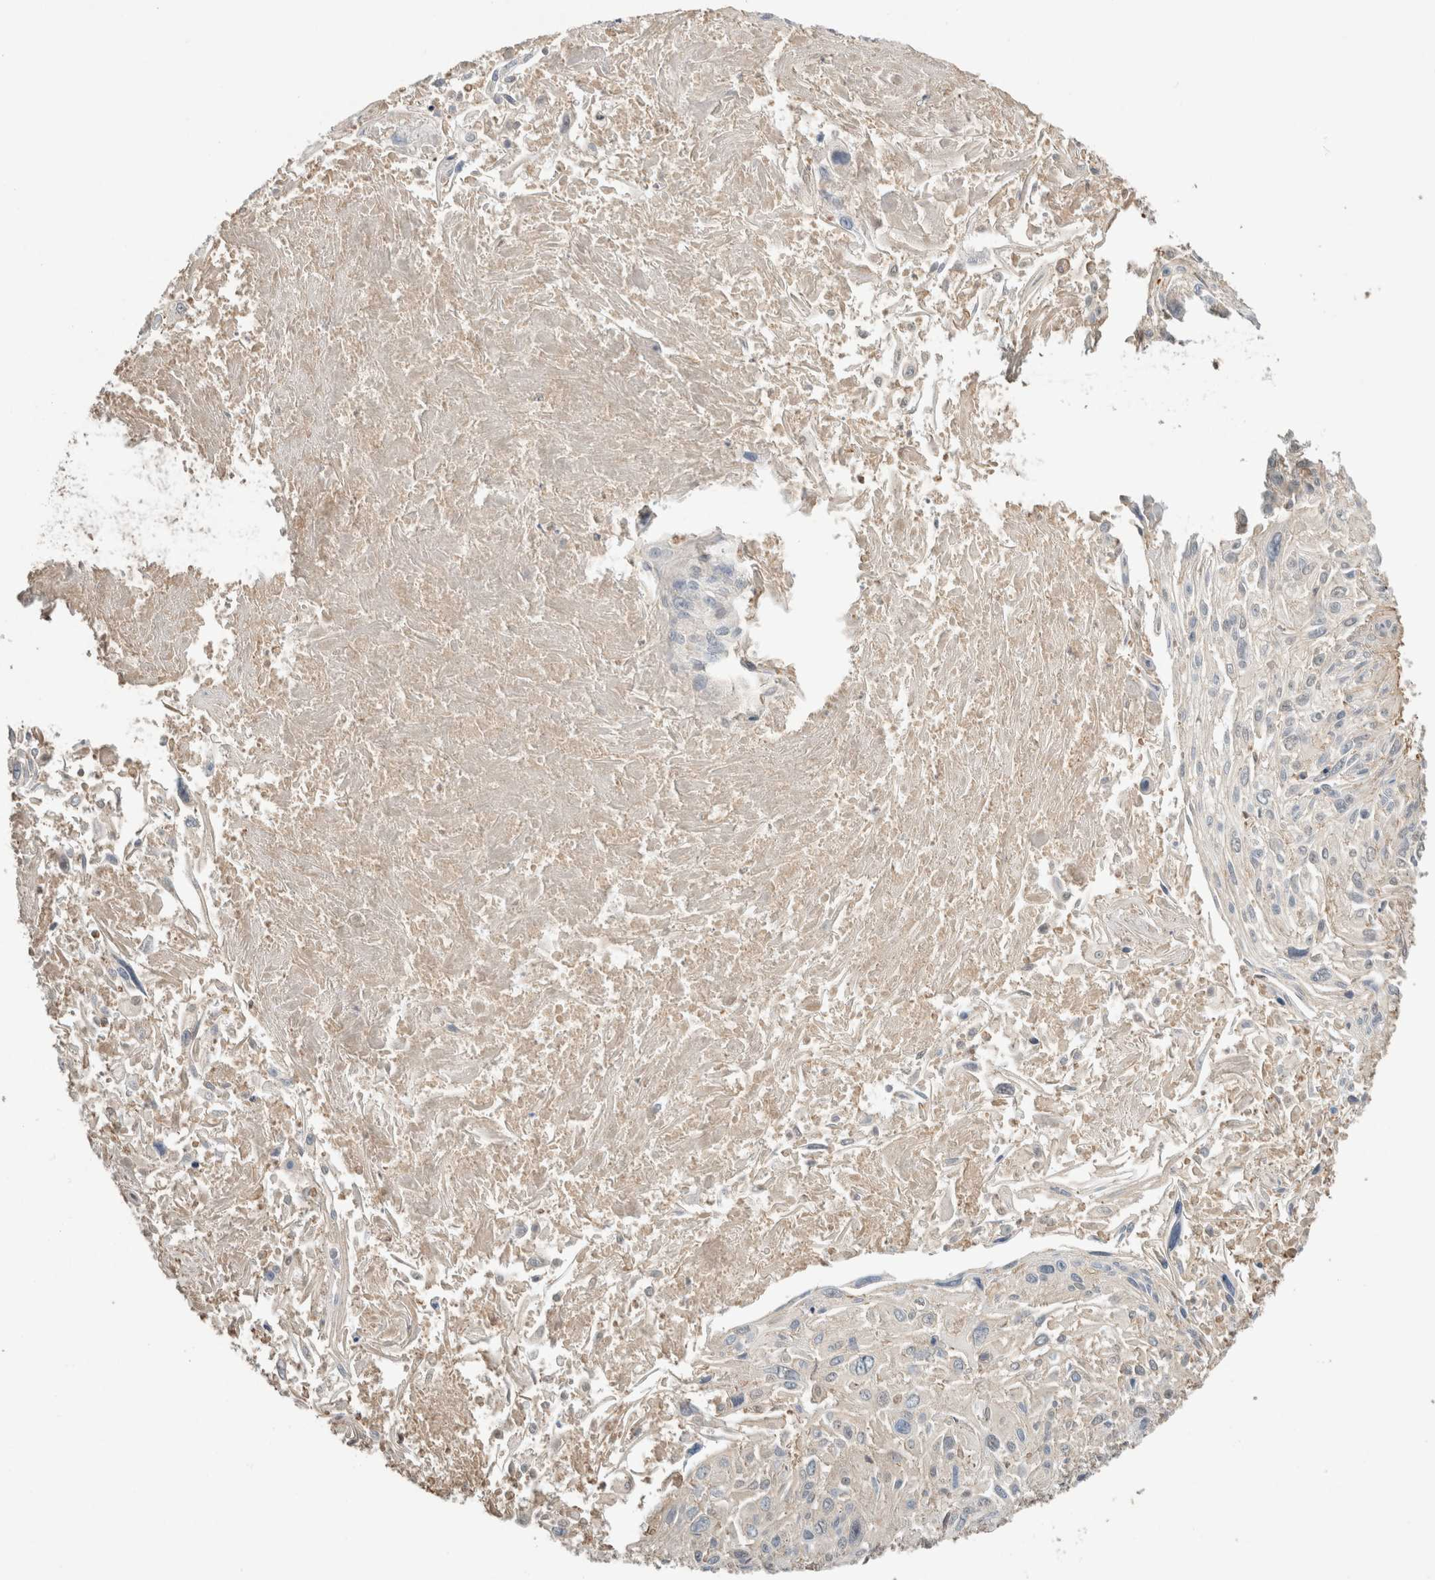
{"staining": {"intensity": "negative", "quantity": "none", "location": "none"}, "tissue": "cervical cancer", "cell_type": "Tumor cells", "image_type": "cancer", "snomed": [{"axis": "morphology", "description": "Squamous cell carcinoma, NOS"}, {"axis": "topography", "description": "Cervix"}], "caption": "The IHC micrograph has no significant positivity in tumor cells of cervical cancer tissue.", "gene": "EIF4G3", "patient": {"sex": "female", "age": 51}}